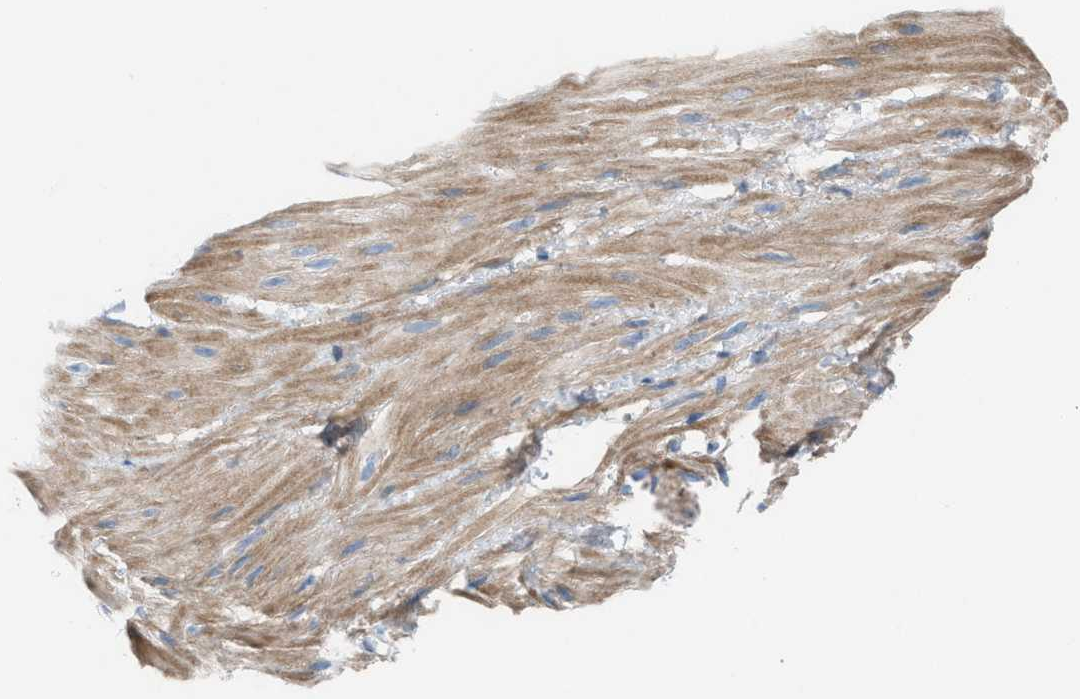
{"staining": {"intensity": "moderate", "quantity": "<25%", "location": "cytoplasmic/membranous"}, "tissue": "smooth muscle", "cell_type": "Smooth muscle cells", "image_type": "normal", "snomed": [{"axis": "morphology", "description": "Normal tissue, NOS"}, {"axis": "topography", "description": "Smooth muscle"}], "caption": "Protein expression analysis of normal human smooth muscle reveals moderate cytoplasmic/membranous staining in approximately <25% of smooth muscle cells. (Brightfield microscopy of DAB IHC at high magnification).", "gene": "ASPA", "patient": {"sex": "male", "age": 16}}